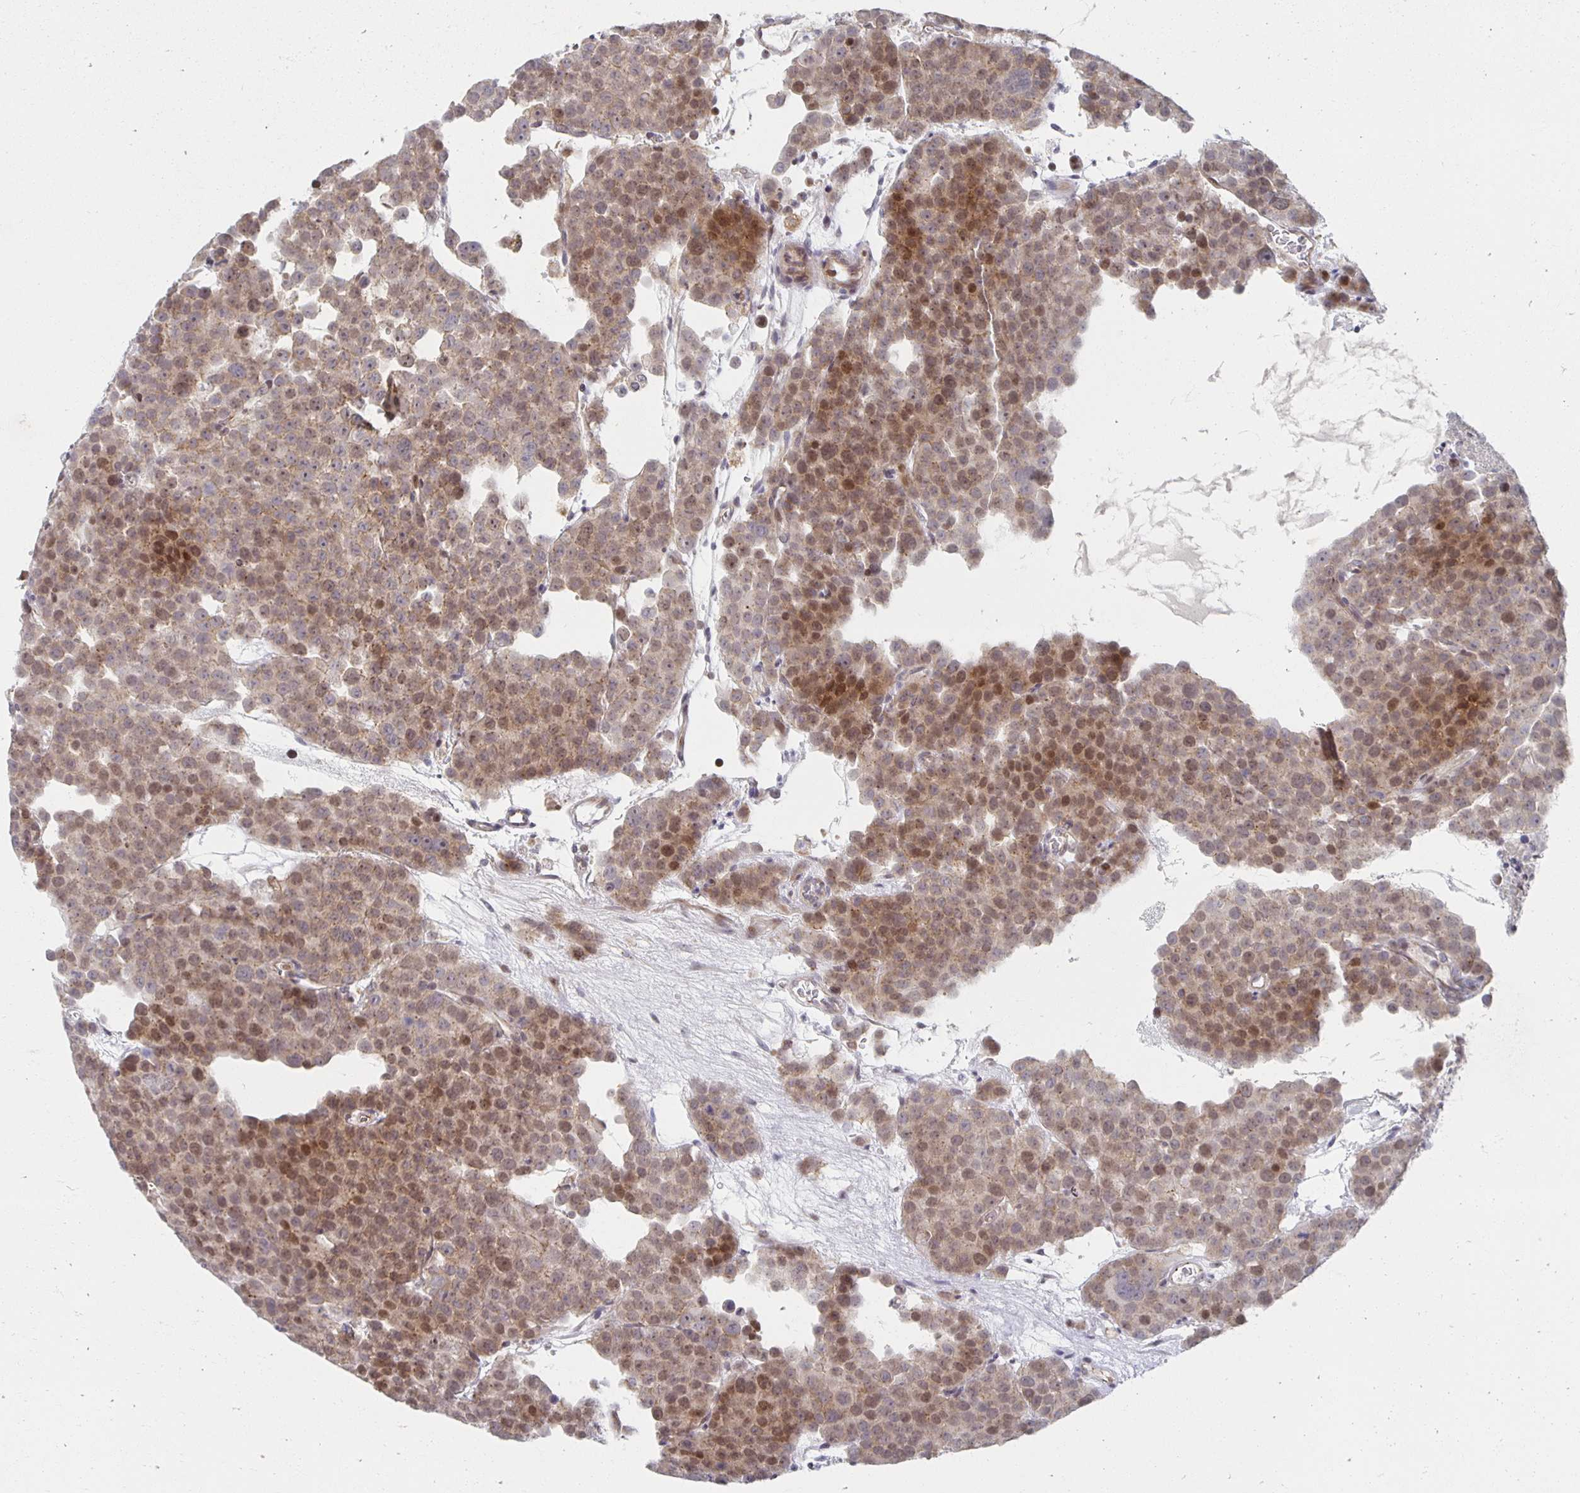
{"staining": {"intensity": "moderate", "quantity": "25%-75%", "location": "nuclear"}, "tissue": "testis cancer", "cell_type": "Tumor cells", "image_type": "cancer", "snomed": [{"axis": "morphology", "description": "Seminoma, NOS"}, {"axis": "topography", "description": "Testis"}], "caption": "Immunohistochemical staining of human testis cancer reveals moderate nuclear protein staining in approximately 25%-75% of tumor cells.", "gene": "HCFC1R1", "patient": {"sex": "male", "age": 71}}